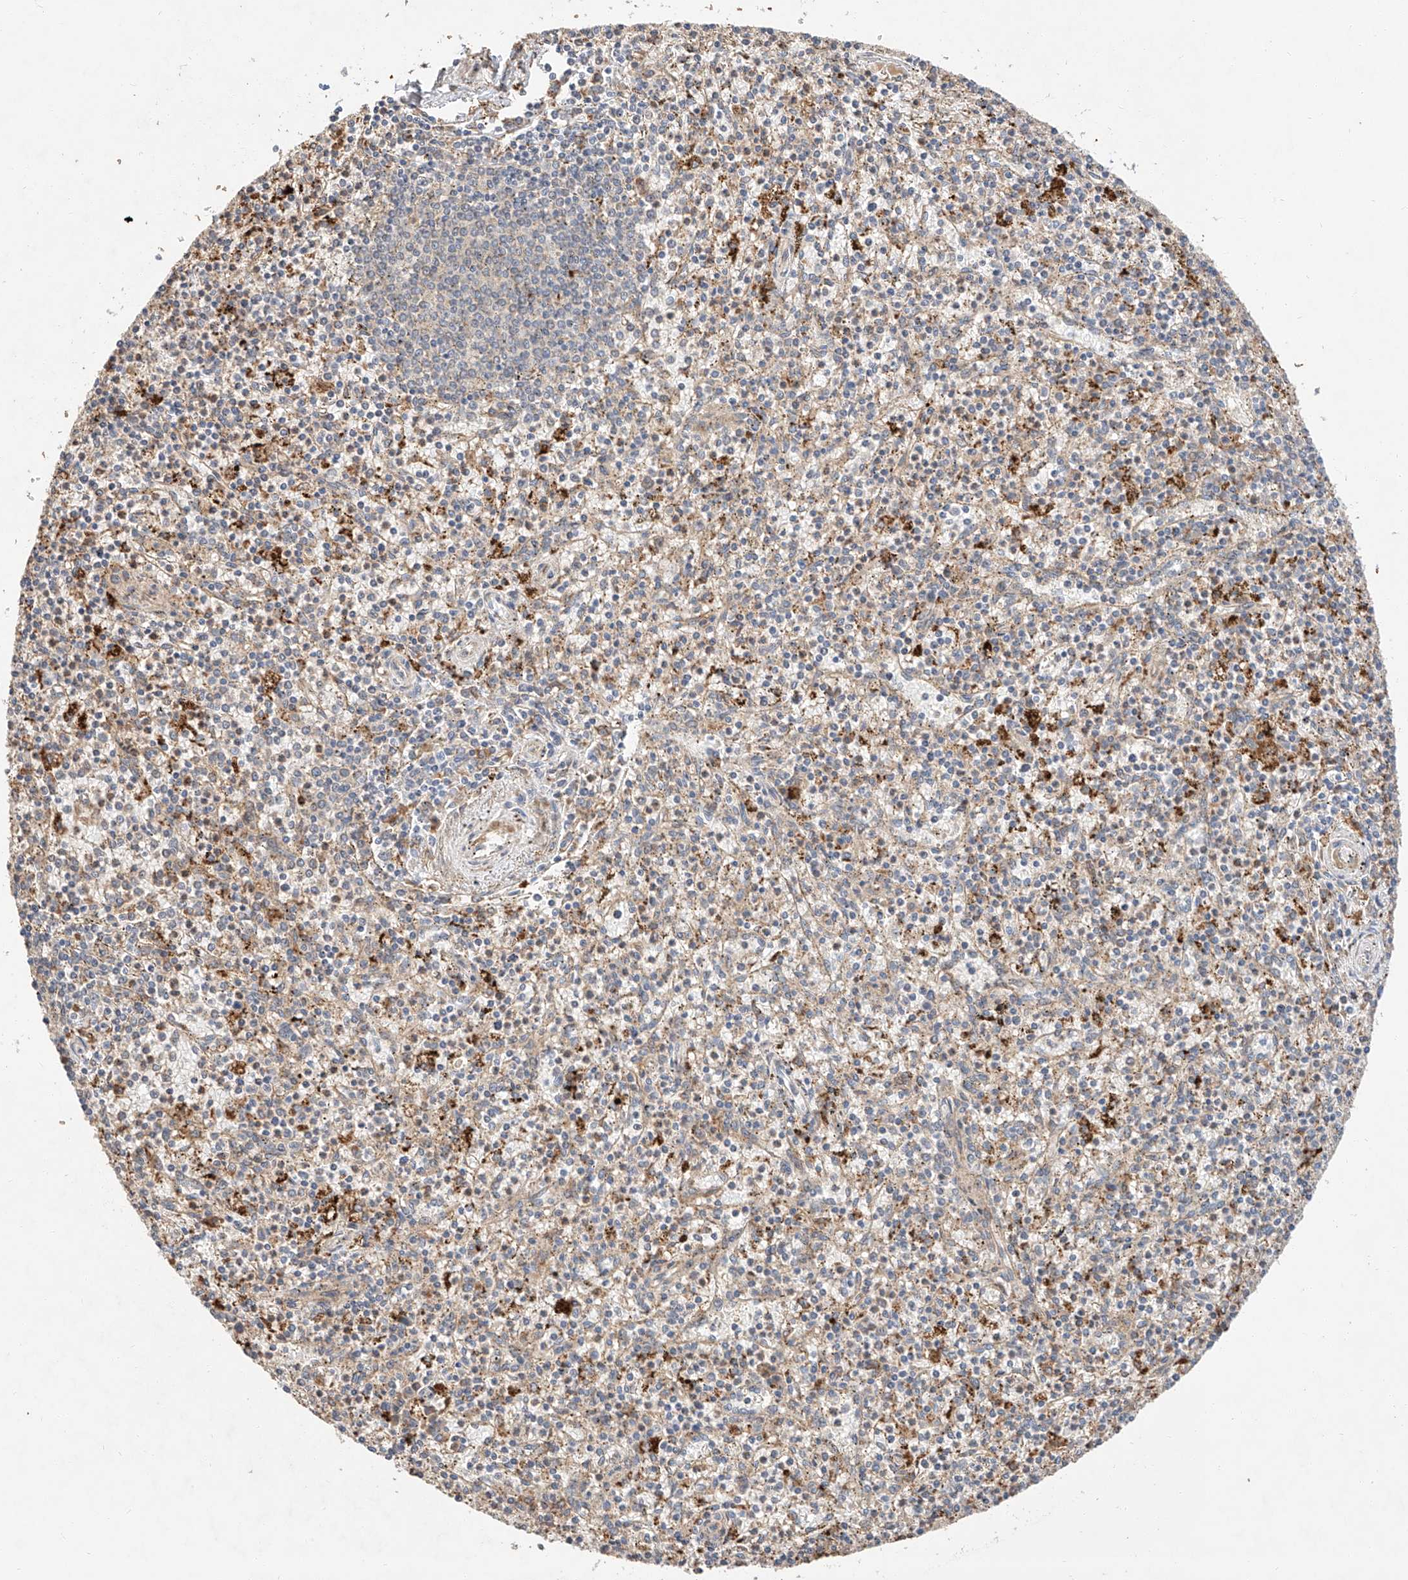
{"staining": {"intensity": "negative", "quantity": "none", "location": "none"}, "tissue": "spleen", "cell_type": "Cells in red pulp", "image_type": "normal", "snomed": [{"axis": "morphology", "description": "Normal tissue, NOS"}, {"axis": "topography", "description": "Spleen"}], "caption": "Immunohistochemical staining of normal spleen reveals no significant expression in cells in red pulp.", "gene": "SUSD6", "patient": {"sex": "male", "age": 72}}